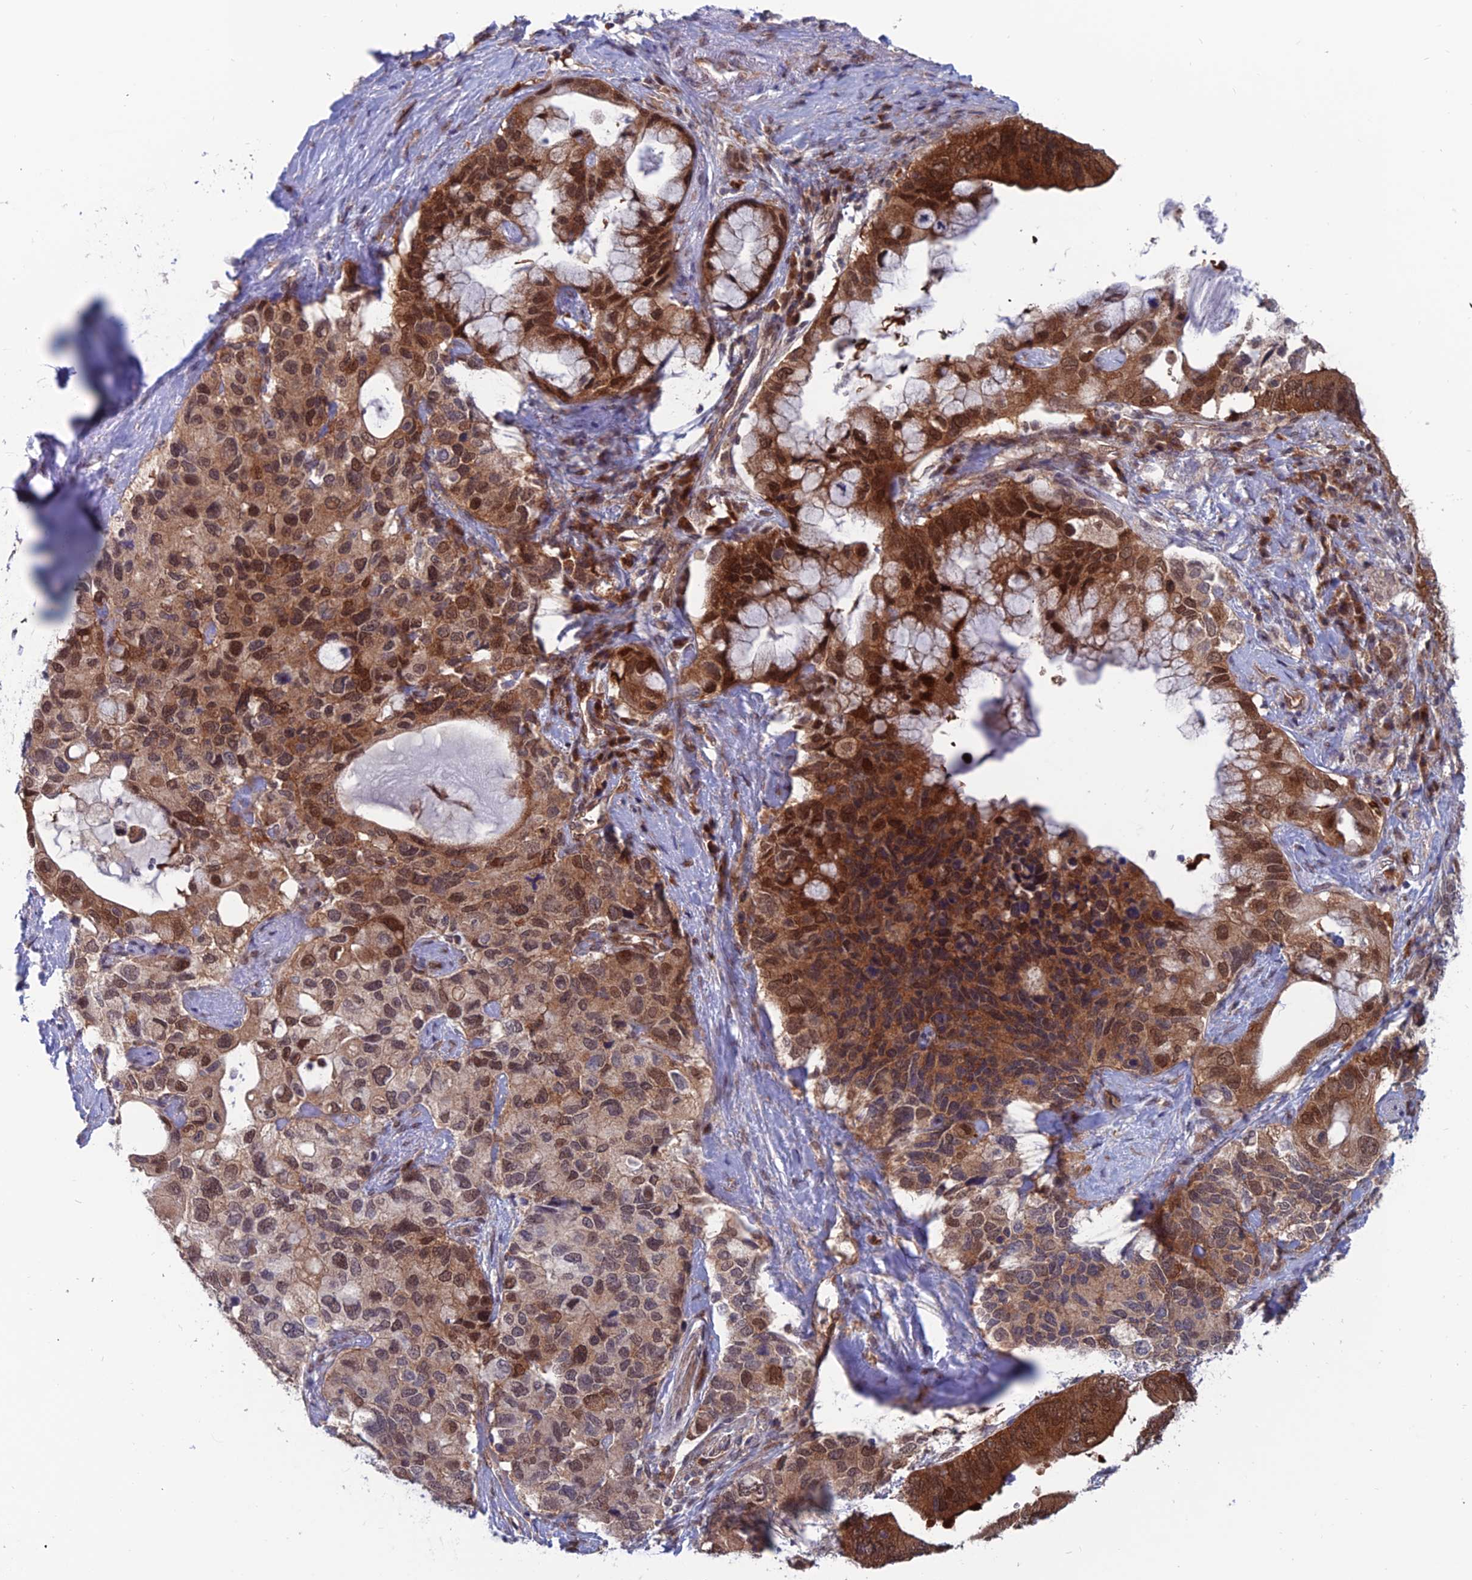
{"staining": {"intensity": "strong", "quantity": ">75%", "location": "cytoplasmic/membranous,nuclear"}, "tissue": "pancreatic cancer", "cell_type": "Tumor cells", "image_type": "cancer", "snomed": [{"axis": "morphology", "description": "Adenocarcinoma, NOS"}, {"axis": "topography", "description": "Pancreas"}], "caption": "Human pancreatic cancer stained with a protein marker shows strong staining in tumor cells.", "gene": "IGBP1", "patient": {"sex": "female", "age": 56}}